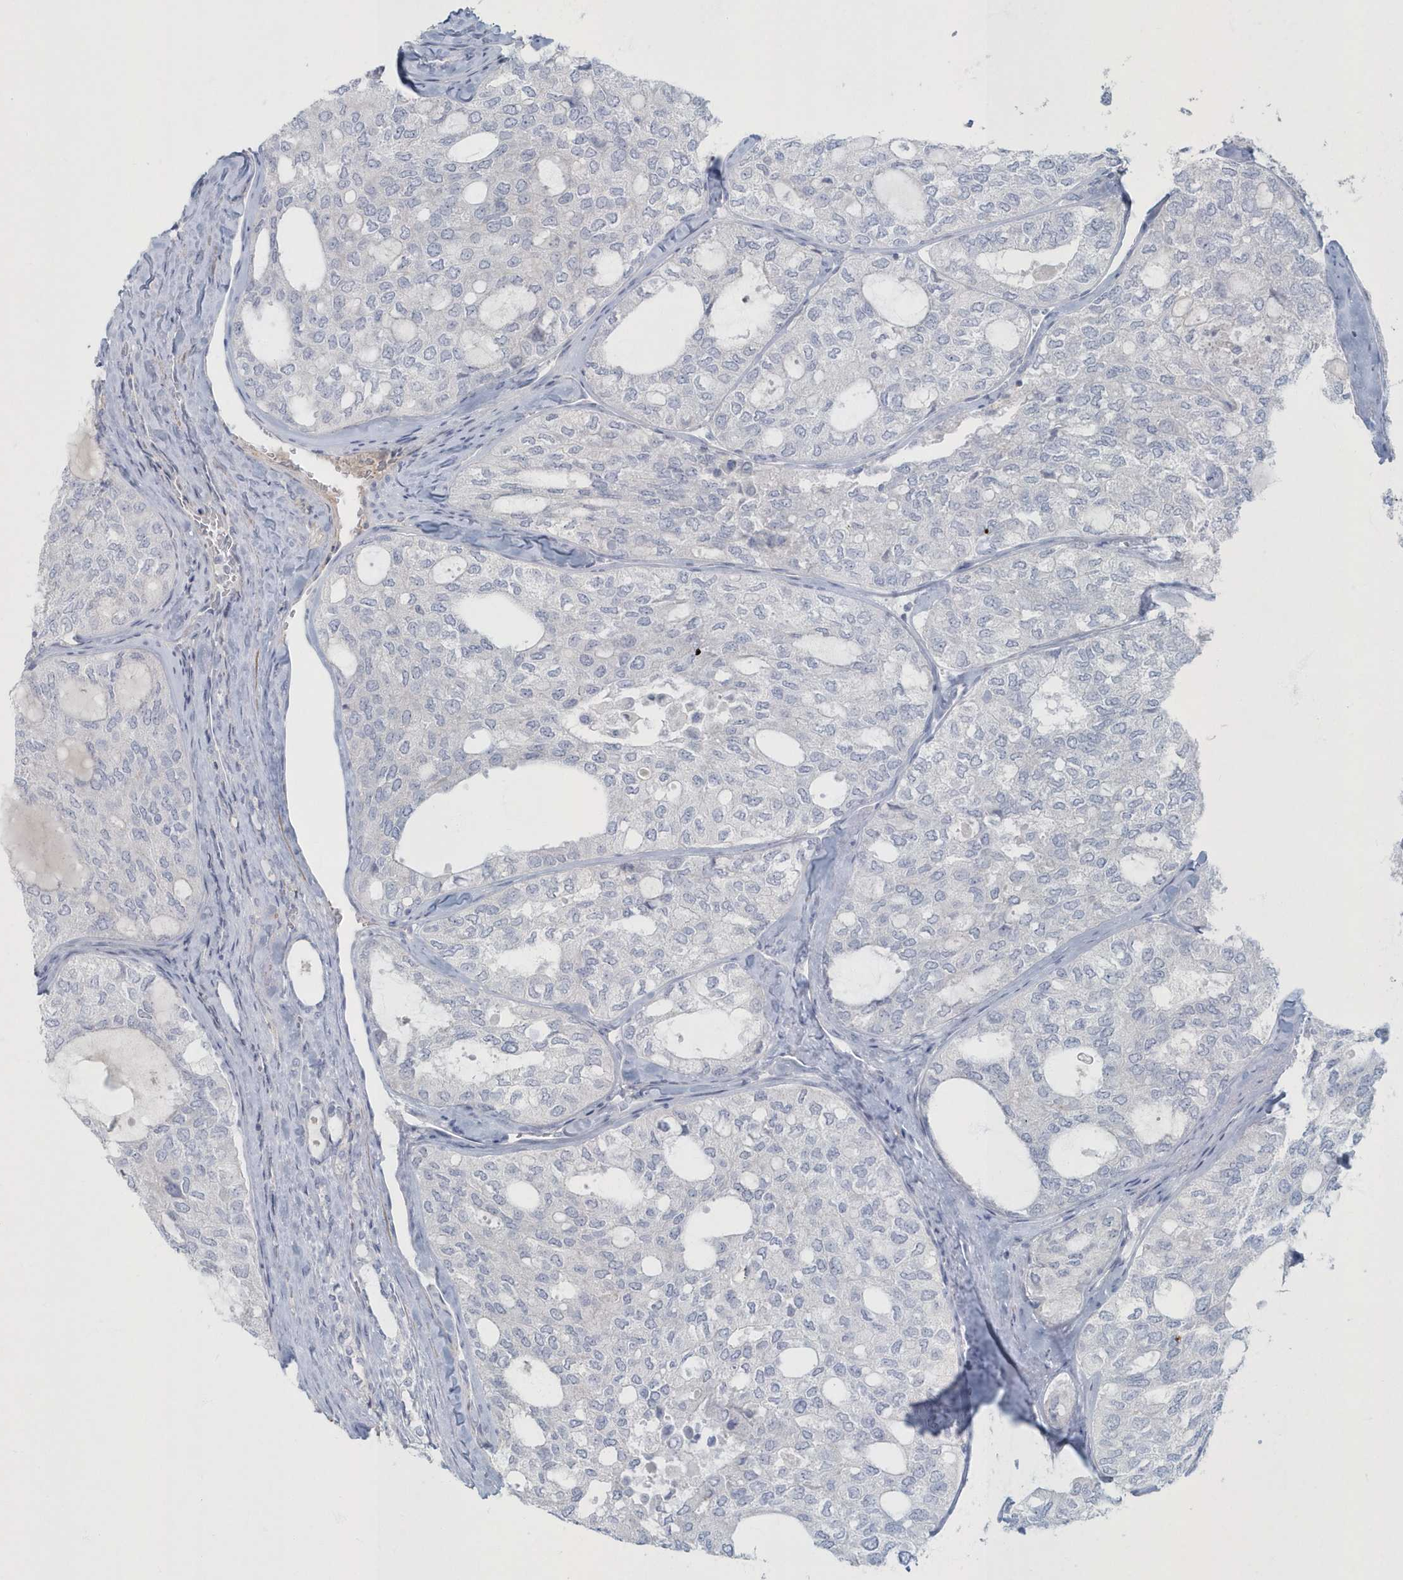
{"staining": {"intensity": "negative", "quantity": "none", "location": "none"}, "tissue": "thyroid cancer", "cell_type": "Tumor cells", "image_type": "cancer", "snomed": [{"axis": "morphology", "description": "Follicular adenoma carcinoma, NOS"}, {"axis": "topography", "description": "Thyroid gland"}], "caption": "Histopathology image shows no protein positivity in tumor cells of thyroid follicular adenoma carcinoma tissue.", "gene": "MYOT", "patient": {"sex": "male", "age": 75}}